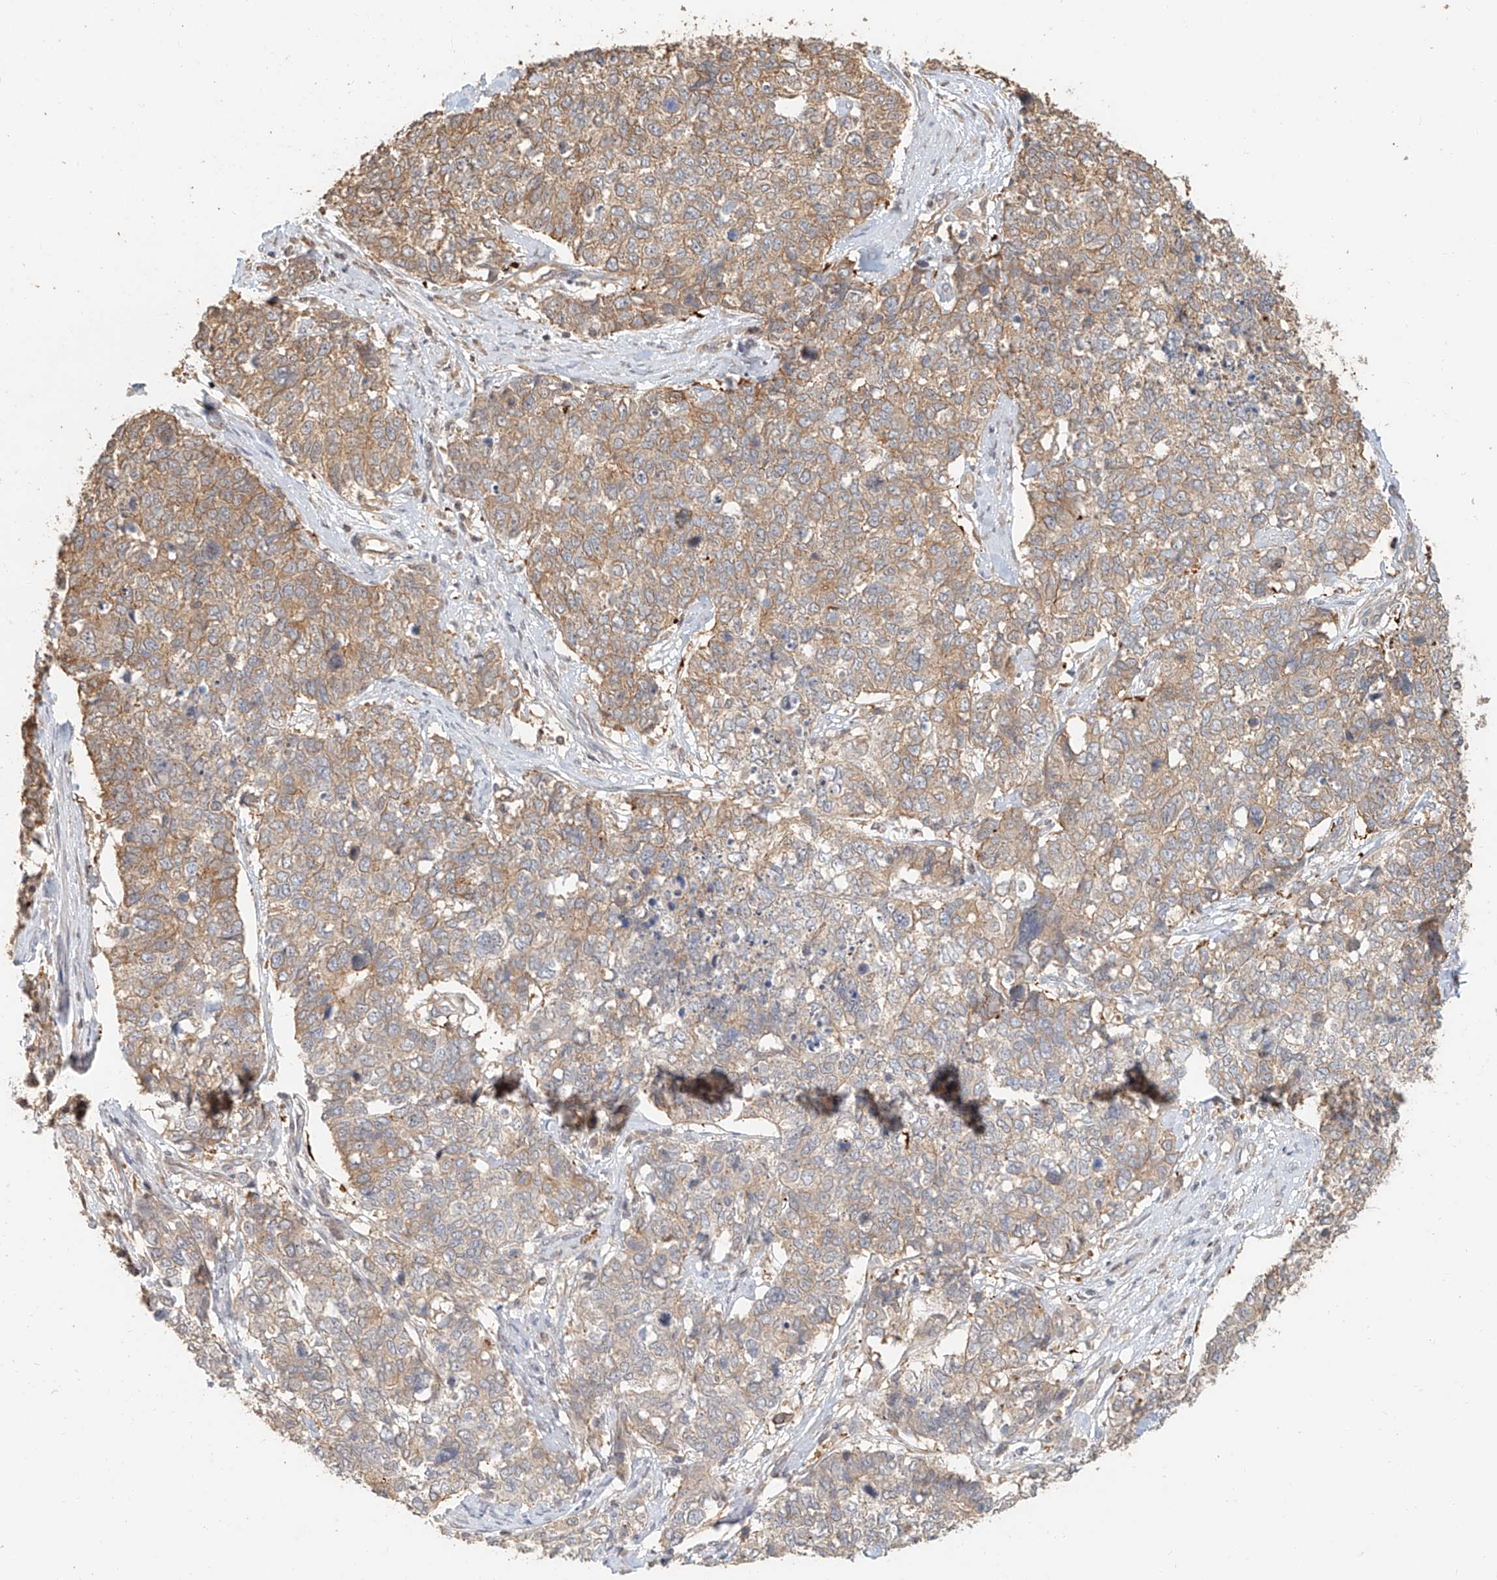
{"staining": {"intensity": "weak", "quantity": ">75%", "location": "cytoplasmic/membranous"}, "tissue": "cervical cancer", "cell_type": "Tumor cells", "image_type": "cancer", "snomed": [{"axis": "morphology", "description": "Squamous cell carcinoma, NOS"}, {"axis": "topography", "description": "Cervix"}], "caption": "Brown immunohistochemical staining in human cervical cancer displays weak cytoplasmic/membranous staining in about >75% of tumor cells.", "gene": "NAP1L1", "patient": {"sex": "female", "age": 63}}